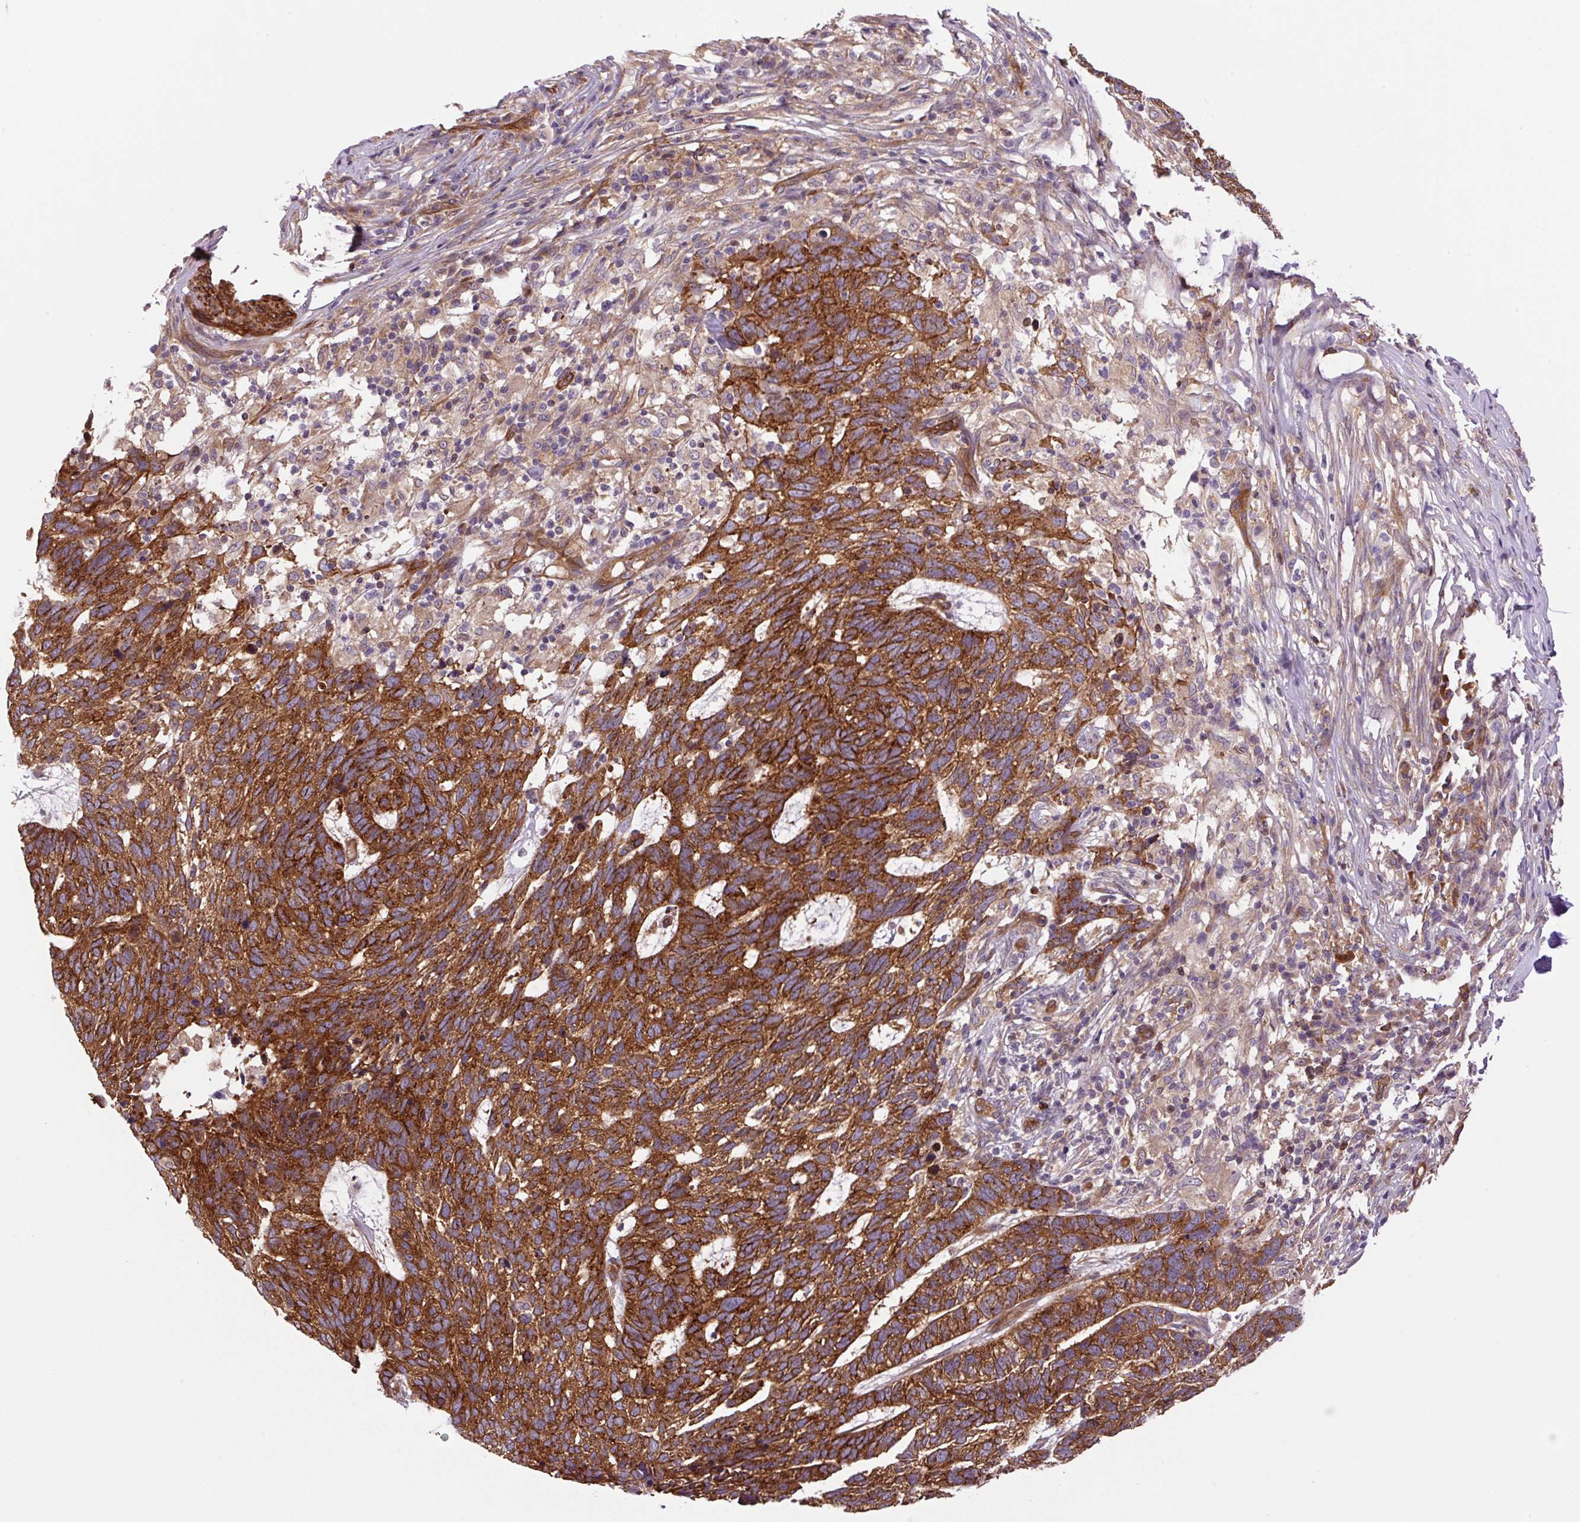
{"staining": {"intensity": "strong", "quantity": ">75%", "location": "cytoplasmic/membranous"}, "tissue": "skin cancer", "cell_type": "Tumor cells", "image_type": "cancer", "snomed": [{"axis": "morphology", "description": "Basal cell carcinoma"}, {"axis": "topography", "description": "Skin"}], "caption": "A brown stain highlights strong cytoplasmic/membranous expression of a protein in skin cancer tumor cells.", "gene": "SEPTIN10", "patient": {"sex": "female", "age": 65}}